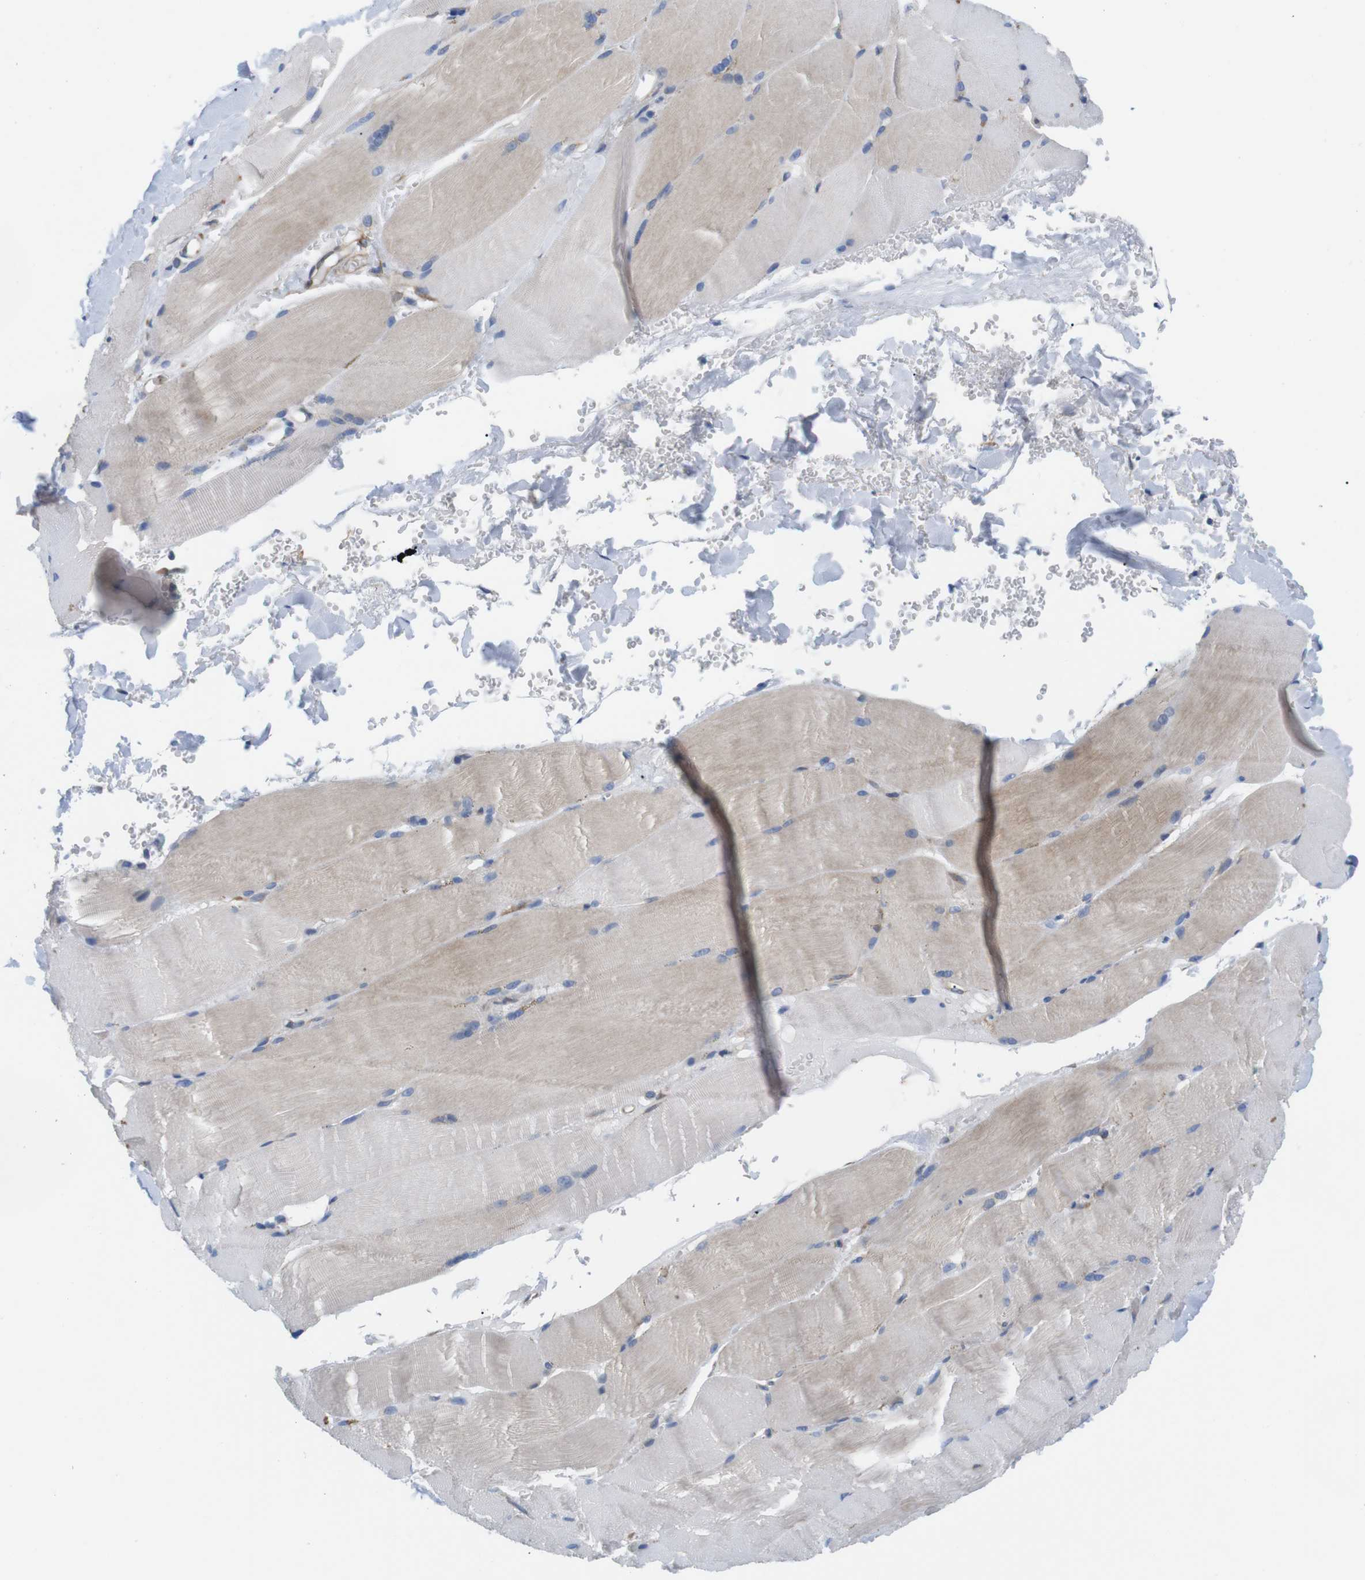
{"staining": {"intensity": "weak", "quantity": "<25%", "location": "cytoplasmic/membranous"}, "tissue": "skeletal muscle", "cell_type": "Myocytes", "image_type": "normal", "snomed": [{"axis": "morphology", "description": "Normal tissue, NOS"}, {"axis": "topography", "description": "Skin"}, {"axis": "topography", "description": "Skeletal muscle"}], "caption": "DAB immunohistochemical staining of normal skeletal muscle exhibits no significant expression in myocytes. (Stains: DAB (3,3'-diaminobenzidine) immunohistochemistry (IHC) with hematoxylin counter stain, Microscopy: brightfield microscopy at high magnification).", "gene": "HACD3", "patient": {"sex": "male", "age": 83}}